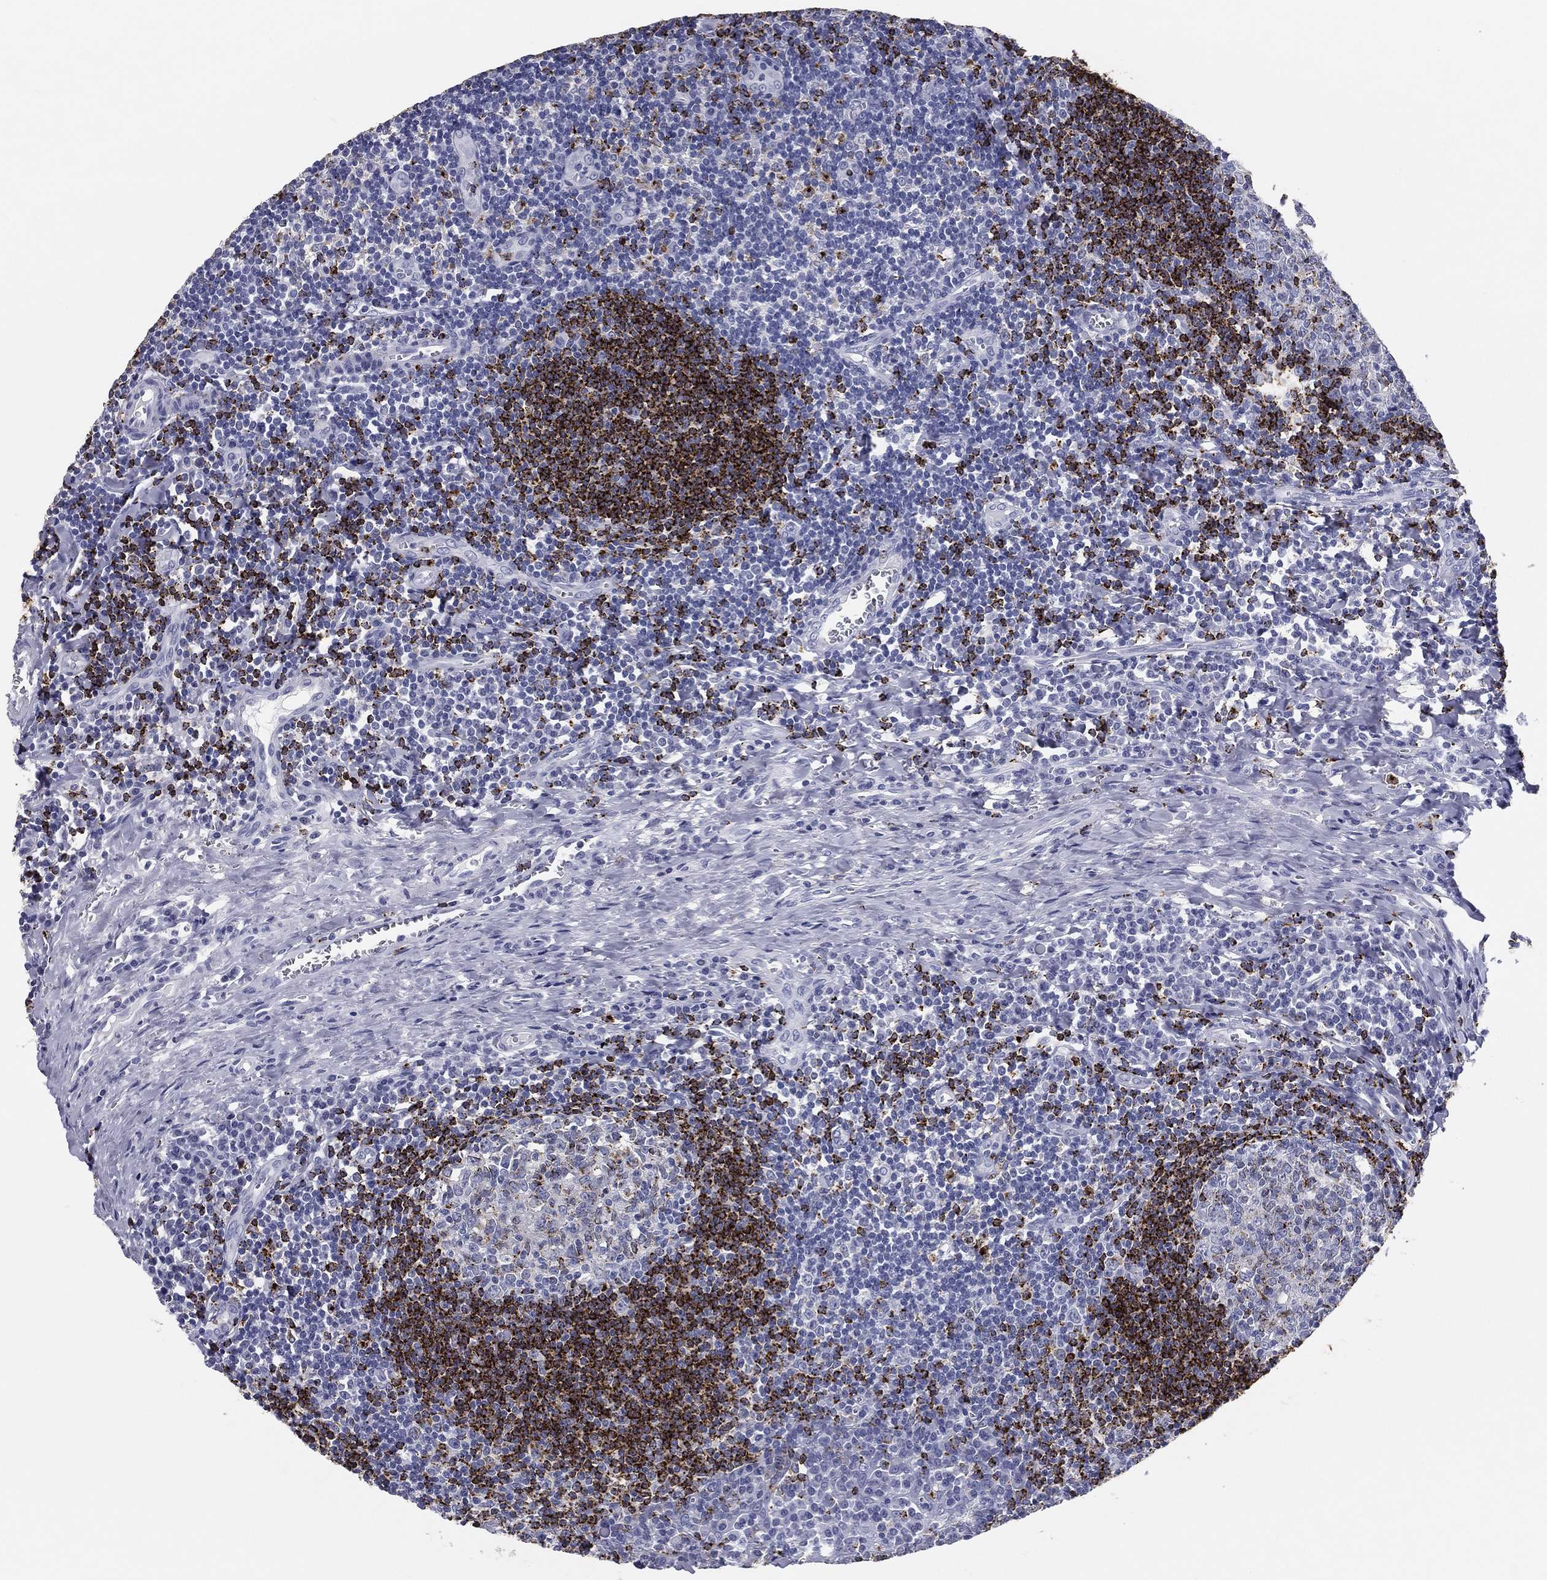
{"staining": {"intensity": "strong", "quantity": "<25%", "location": "cytoplasmic/membranous"}, "tissue": "tonsil", "cell_type": "Germinal center cells", "image_type": "normal", "snomed": [{"axis": "morphology", "description": "Normal tissue, NOS"}, {"axis": "morphology", "description": "Inflammation, NOS"}, {"axis": "topography", "description": "Tonsil"}], "caption": "Immunohistochemistry (IHC) of normal tonsil reveals medium levels of strong cytoplasmic/membranous staining in approximately <25% of germinal center cells.", "gene": "HLA", "patient": {"sex": "female", "age": 31}}